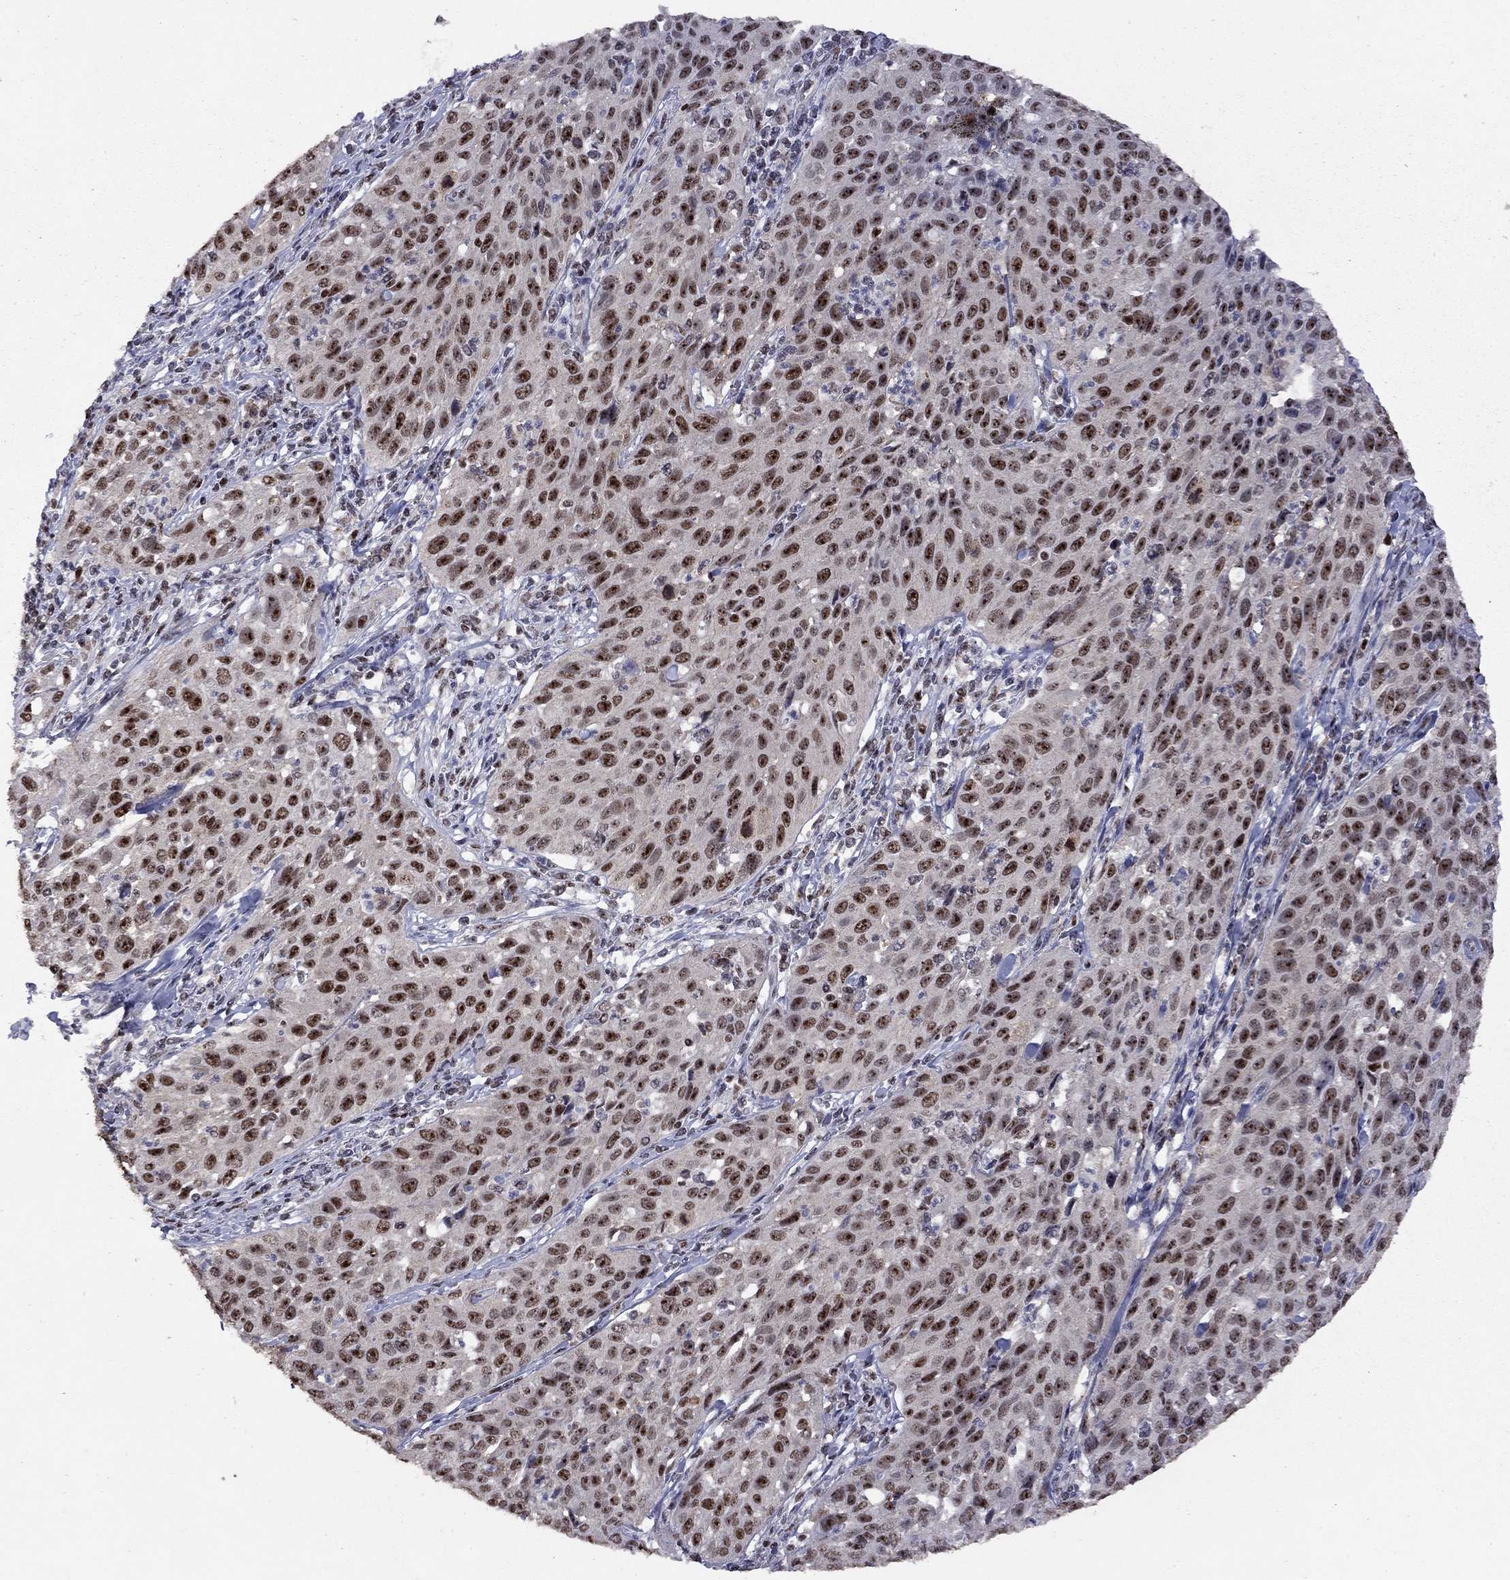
{"staining": {"intensity": "strong", "quantity": "25%-75%", "location": "nuclear"}, "tissue": "cervical cancer", "cell_type": "Tumor cells", "image_type": "cancer", "snomed": [{"axis": "morphology", "description": "Squamous cell carcinoma, NOS"}, {"axis": "topography", "description": "Cervix"}], "caption": "Immunohistochemistry of human cervical squamous cell carcinoma demonstrates high levels of strong nuclear positivity in about 25%-75% of tumor cells. (Stains: DAB in brown, nuclei in blue, Microscopy: brightfield microscopy at high magnification).", "gene": "SPOUT1", "patient": {"sex": "female", "age": 26}}